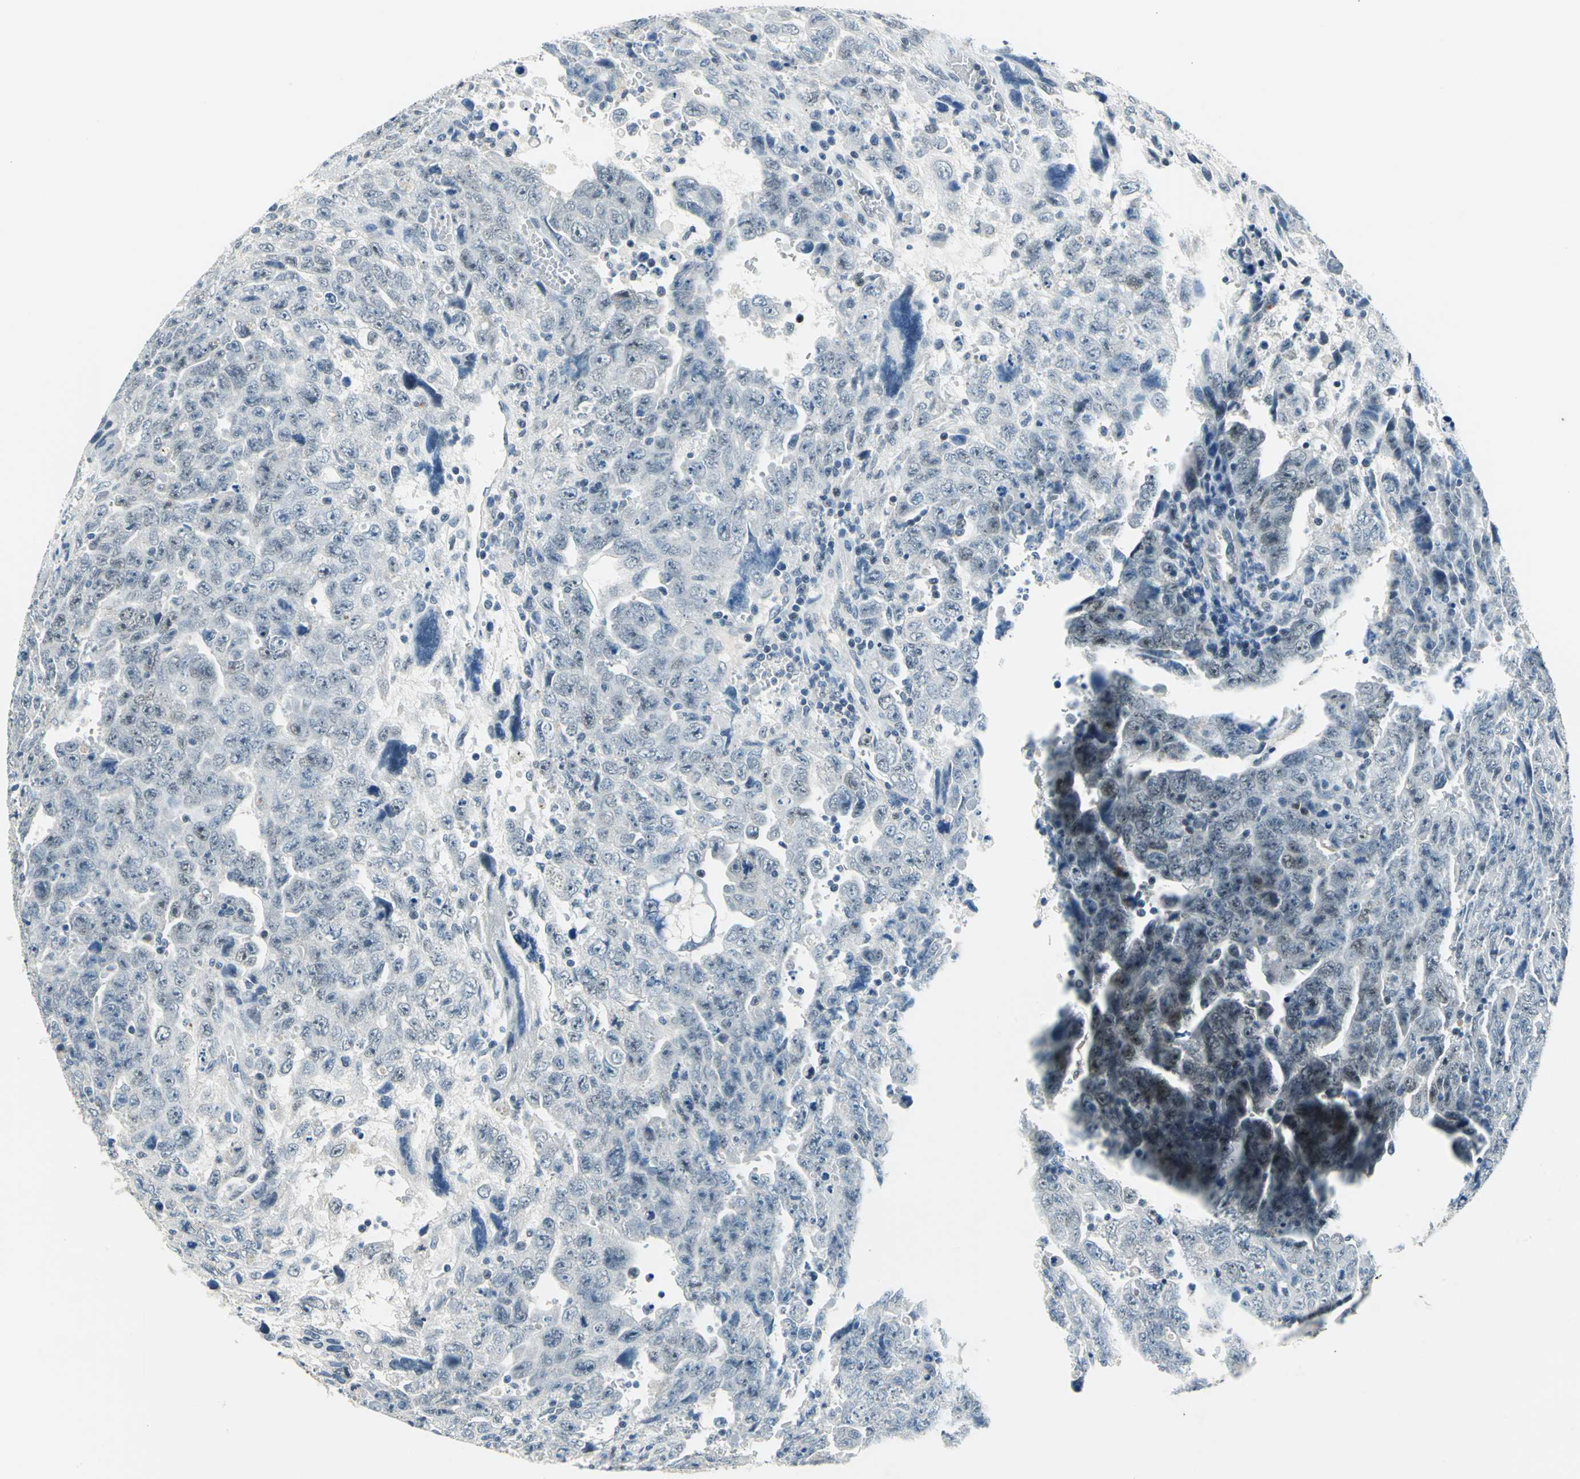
{"staining": {"intensity": "negative", "quantity": "none", "location": "none"}, "tissue": "testis cancer", "cell_type": "Tumor cells", "image_type": "cancer", "snomed": [{"axis": "morphology", "description": "Carcinoma, Embryonal, NOS"}, {"axis": "topography", "description": "Testis"}], "caption": "Immunohistochemistry (IHC) of testis cancer (embryonal carcinoma) exhibits no positivity in tumor cells.", "gene": "RAD17", "patient": {"sex": "male", "age": 28}}